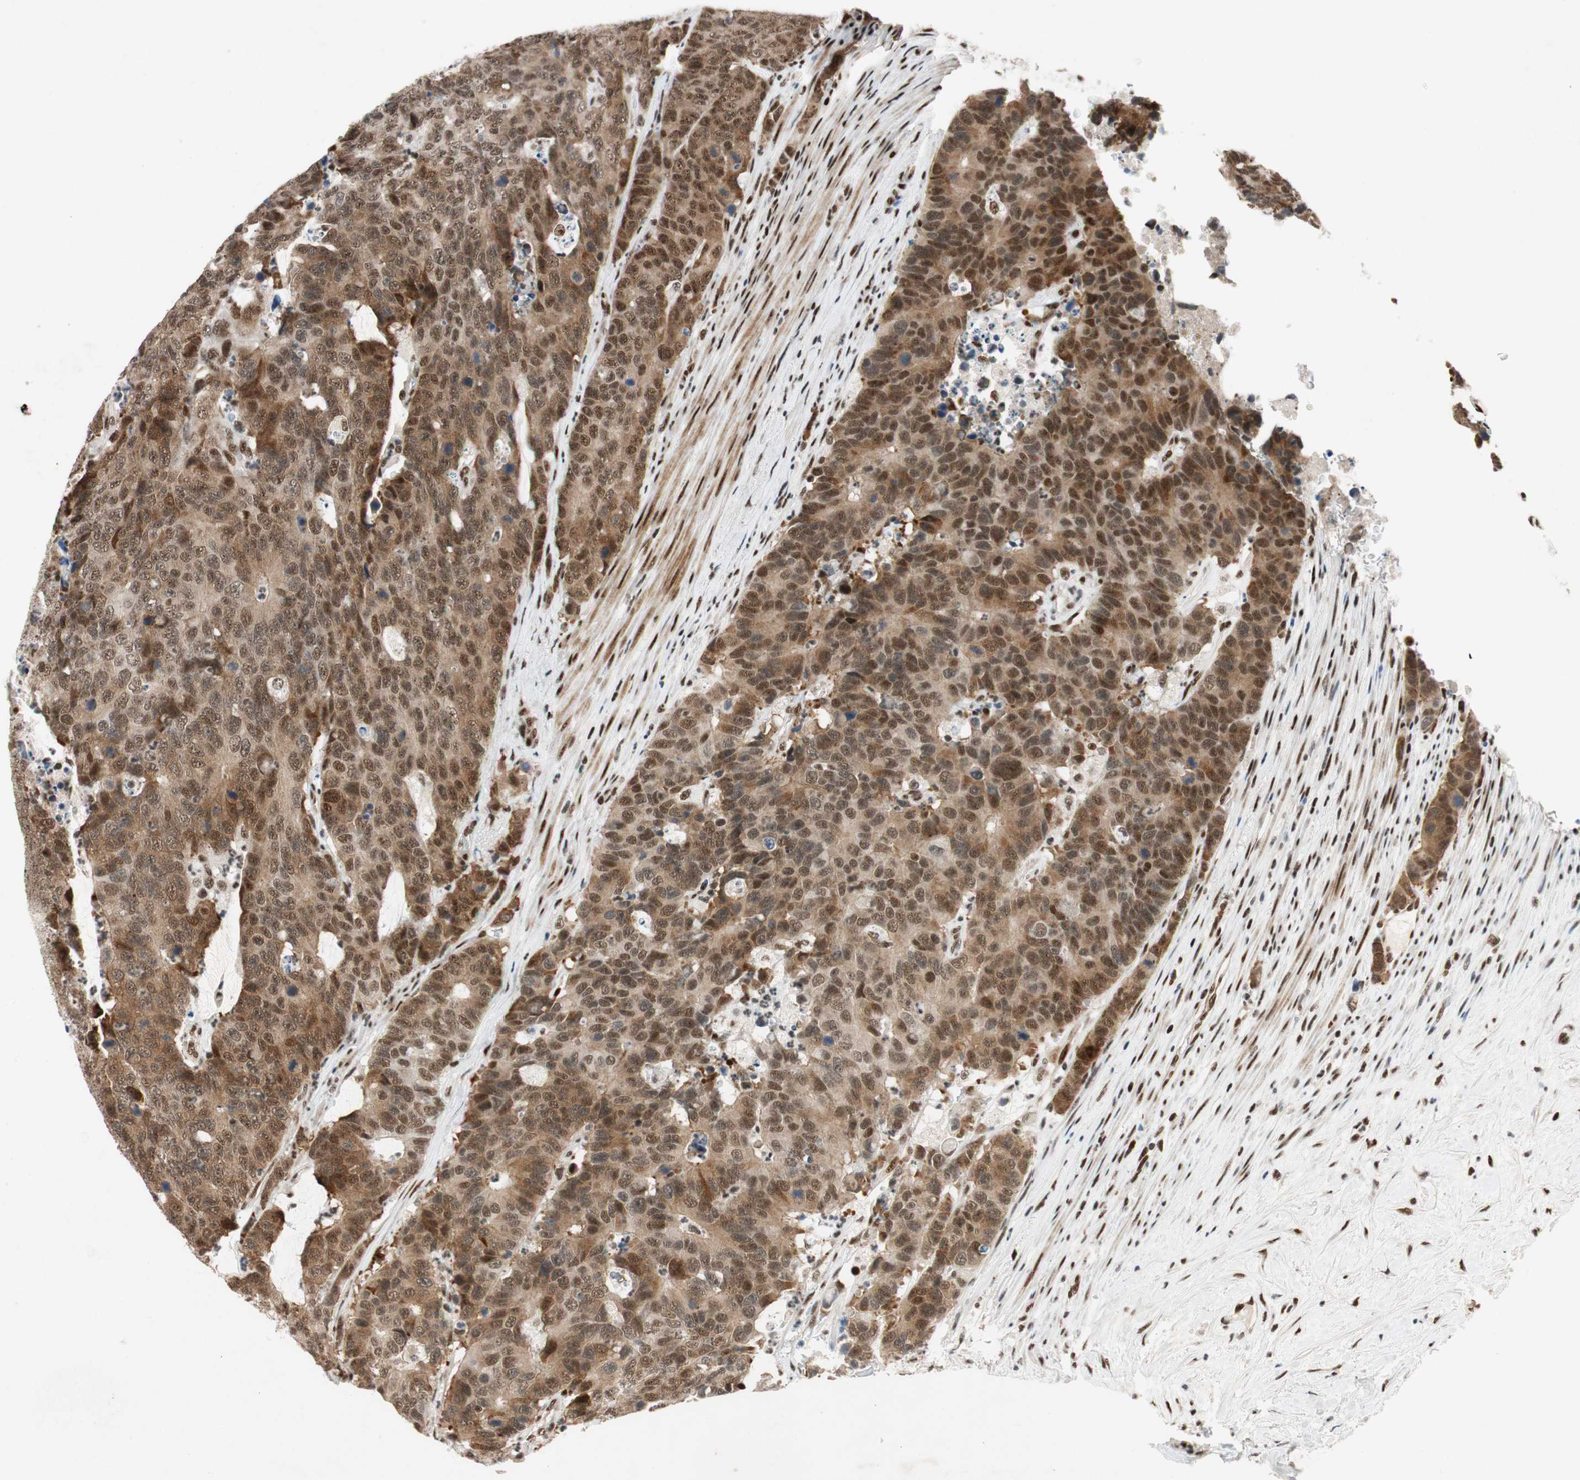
{"staining": {"intensity": "moderate", "quantity": ">75%", "location": "cytoplasmic/membranous,nuclear"}, "tissue": "colorectal cancer", "cell_type": "Tumor cells", "image_type": "cancer", "snomed": [{"axis": "morphology", "description": "Adenocarcinoma, NOS"}, {"axis": "topography", "description": "Colon"}], "caption": "Moderate cytoplasmic/membranous and nuclear staining for a protein is identified in approximately >75% of tumor cells of colorectal cancer (adenocarcinoma) using immunohistochemistry (IHC).", "gene": "NCBP3", "patient": {"sex": "female", "age": 86}}